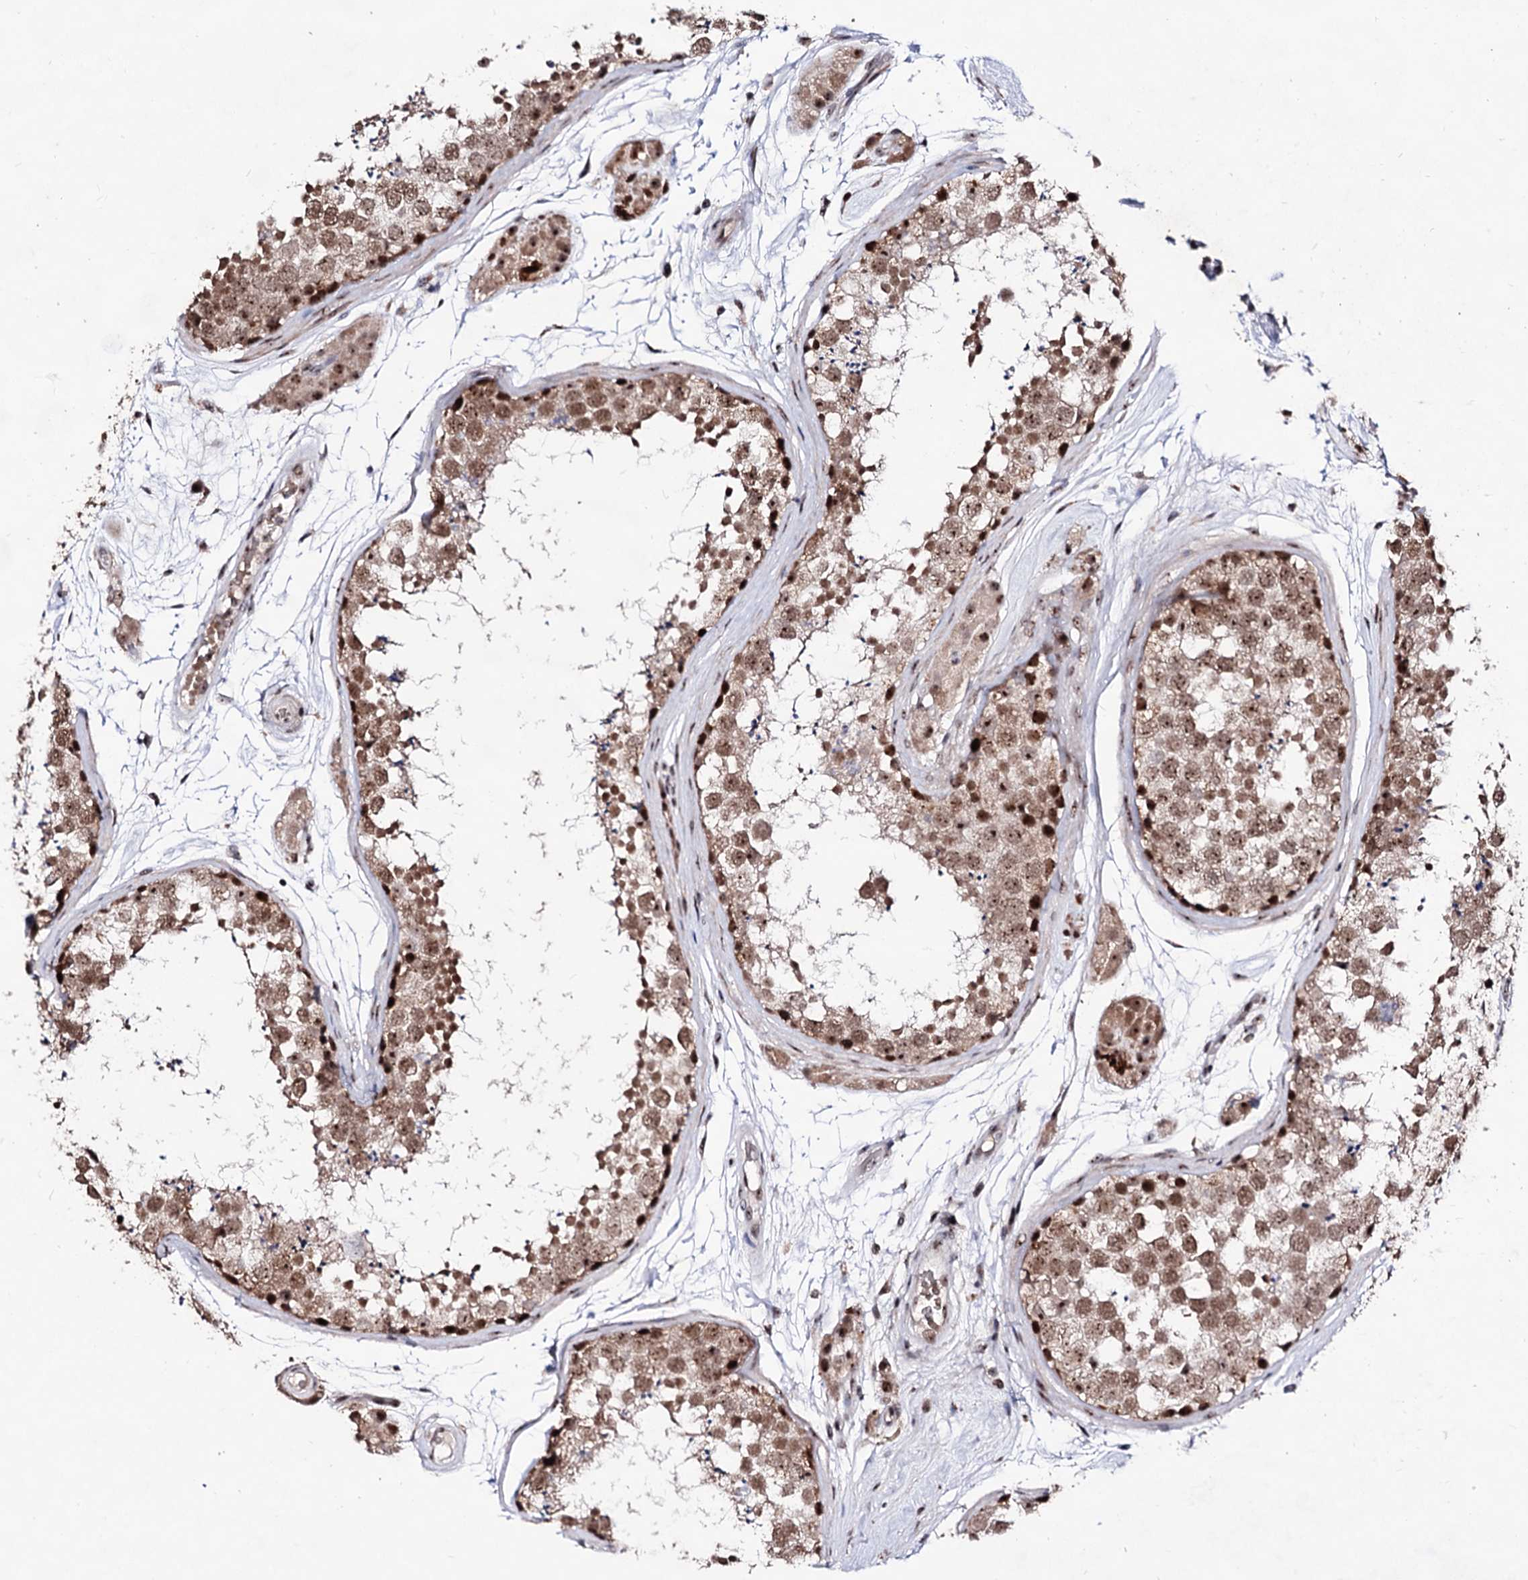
{"staining": {"intensity": "moderate", "quantity": ">75%", "location": "nuclear"}, "tissue": "testis", "cell_type": "Cells in seminiferous ducts", "image_type": "normal", "snomed": [{"axis": "morphology", "description": "Normal tissue, NOS"}, {"axis": "topography", "description": "Testis"}], "caption": "Approximately >75% of cells in seminiferous ducts in normal human testis demonstrate moderate nuclear protein positivity as visualized by brown immunohistochemical staining.", "gene": "EXOSC10", "patient": {"sex": "male", "age": 56}}